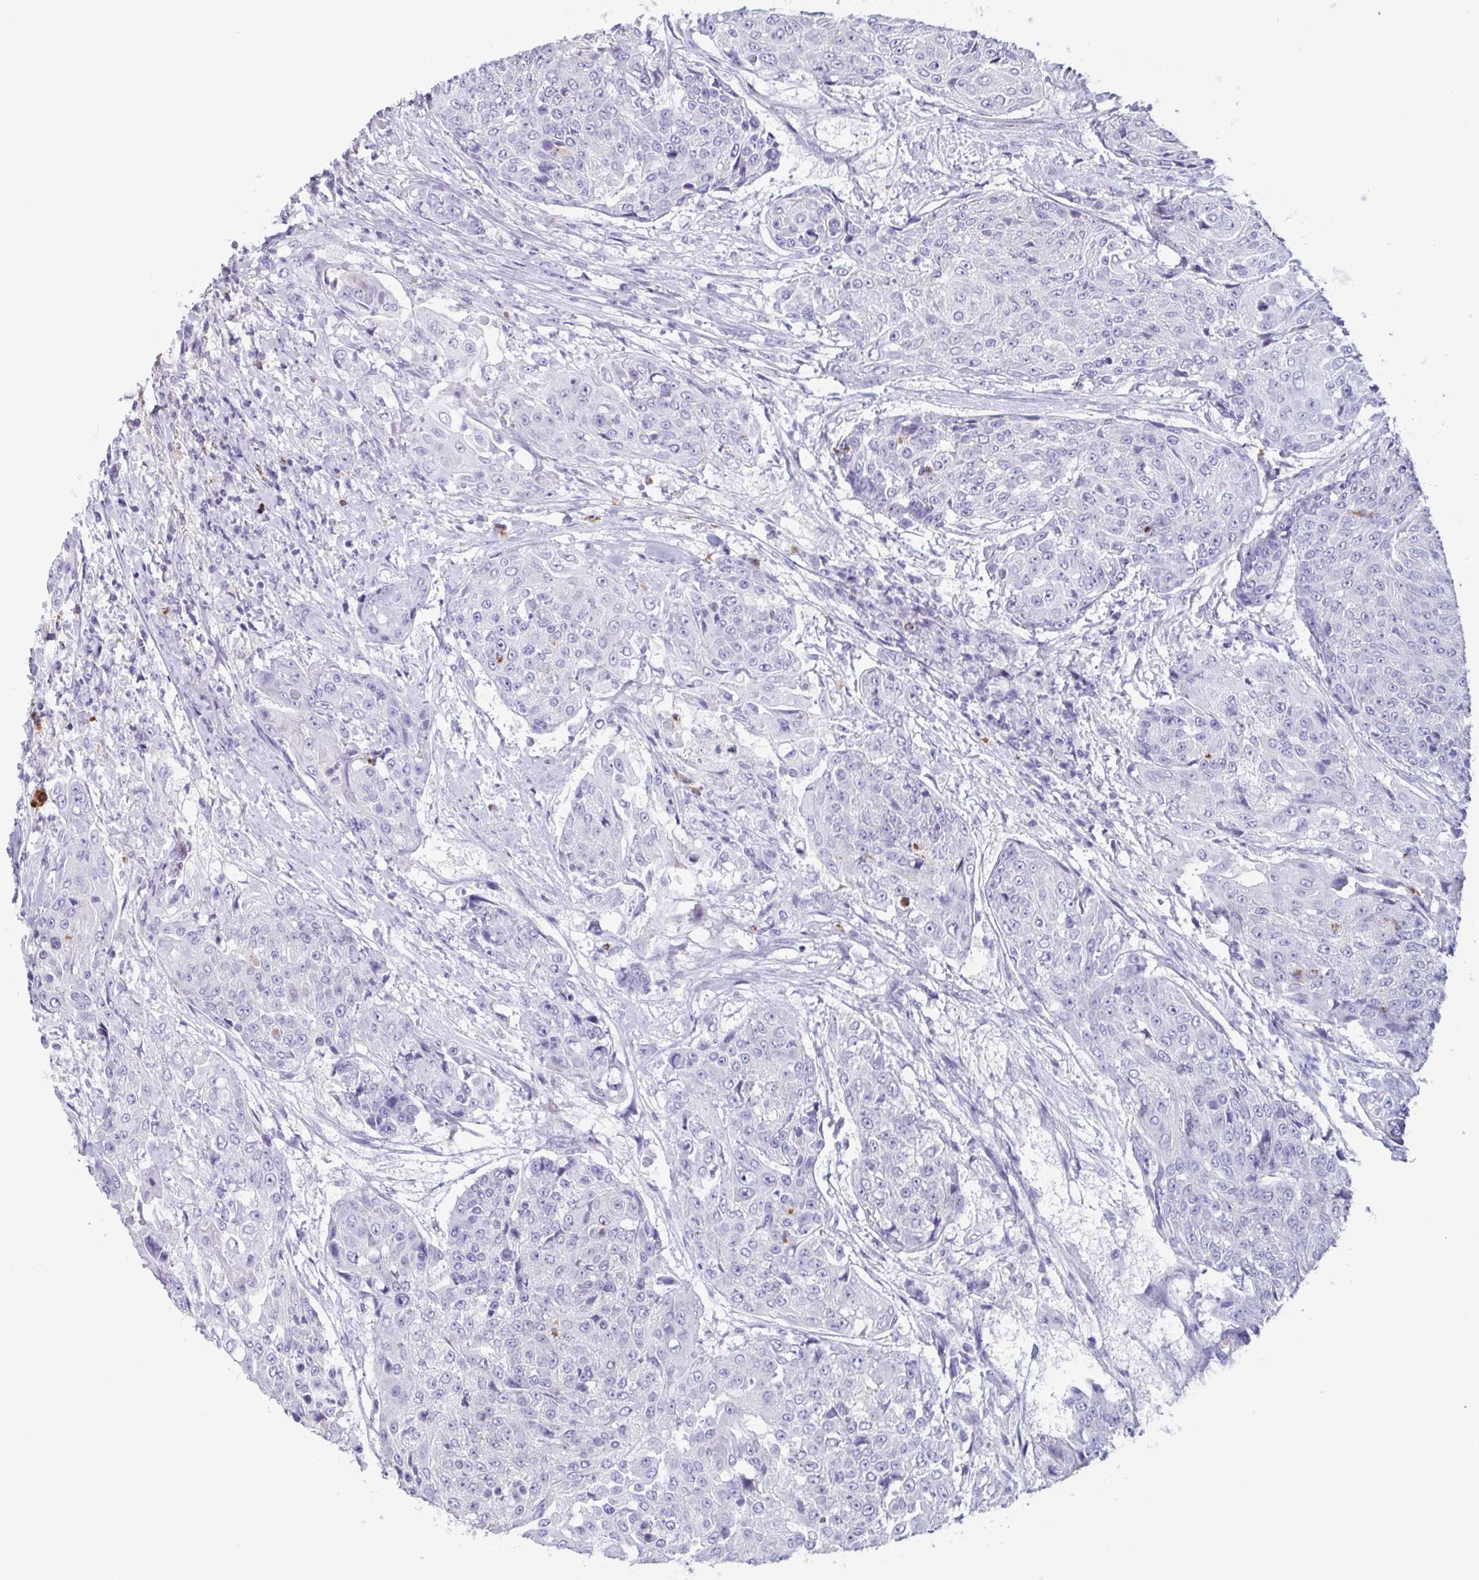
{"staining": {"intensity": "negative", "quantity": "none", "location": "none"}, "tissue": "urothelial cancer", "cell_type": "Tumor cells", "image_type": "cancer", "snomed": [{"axis": "morphology", "description": "Urothelial carcinoma, High grade"}, {"axis": "topography", "description": "Urinary bladder"}], "caption": "There is no significant expression in tumor cells of urothelial cancer.", "gene": "BPI", "patient": {"sex": "female", "age": 63}}